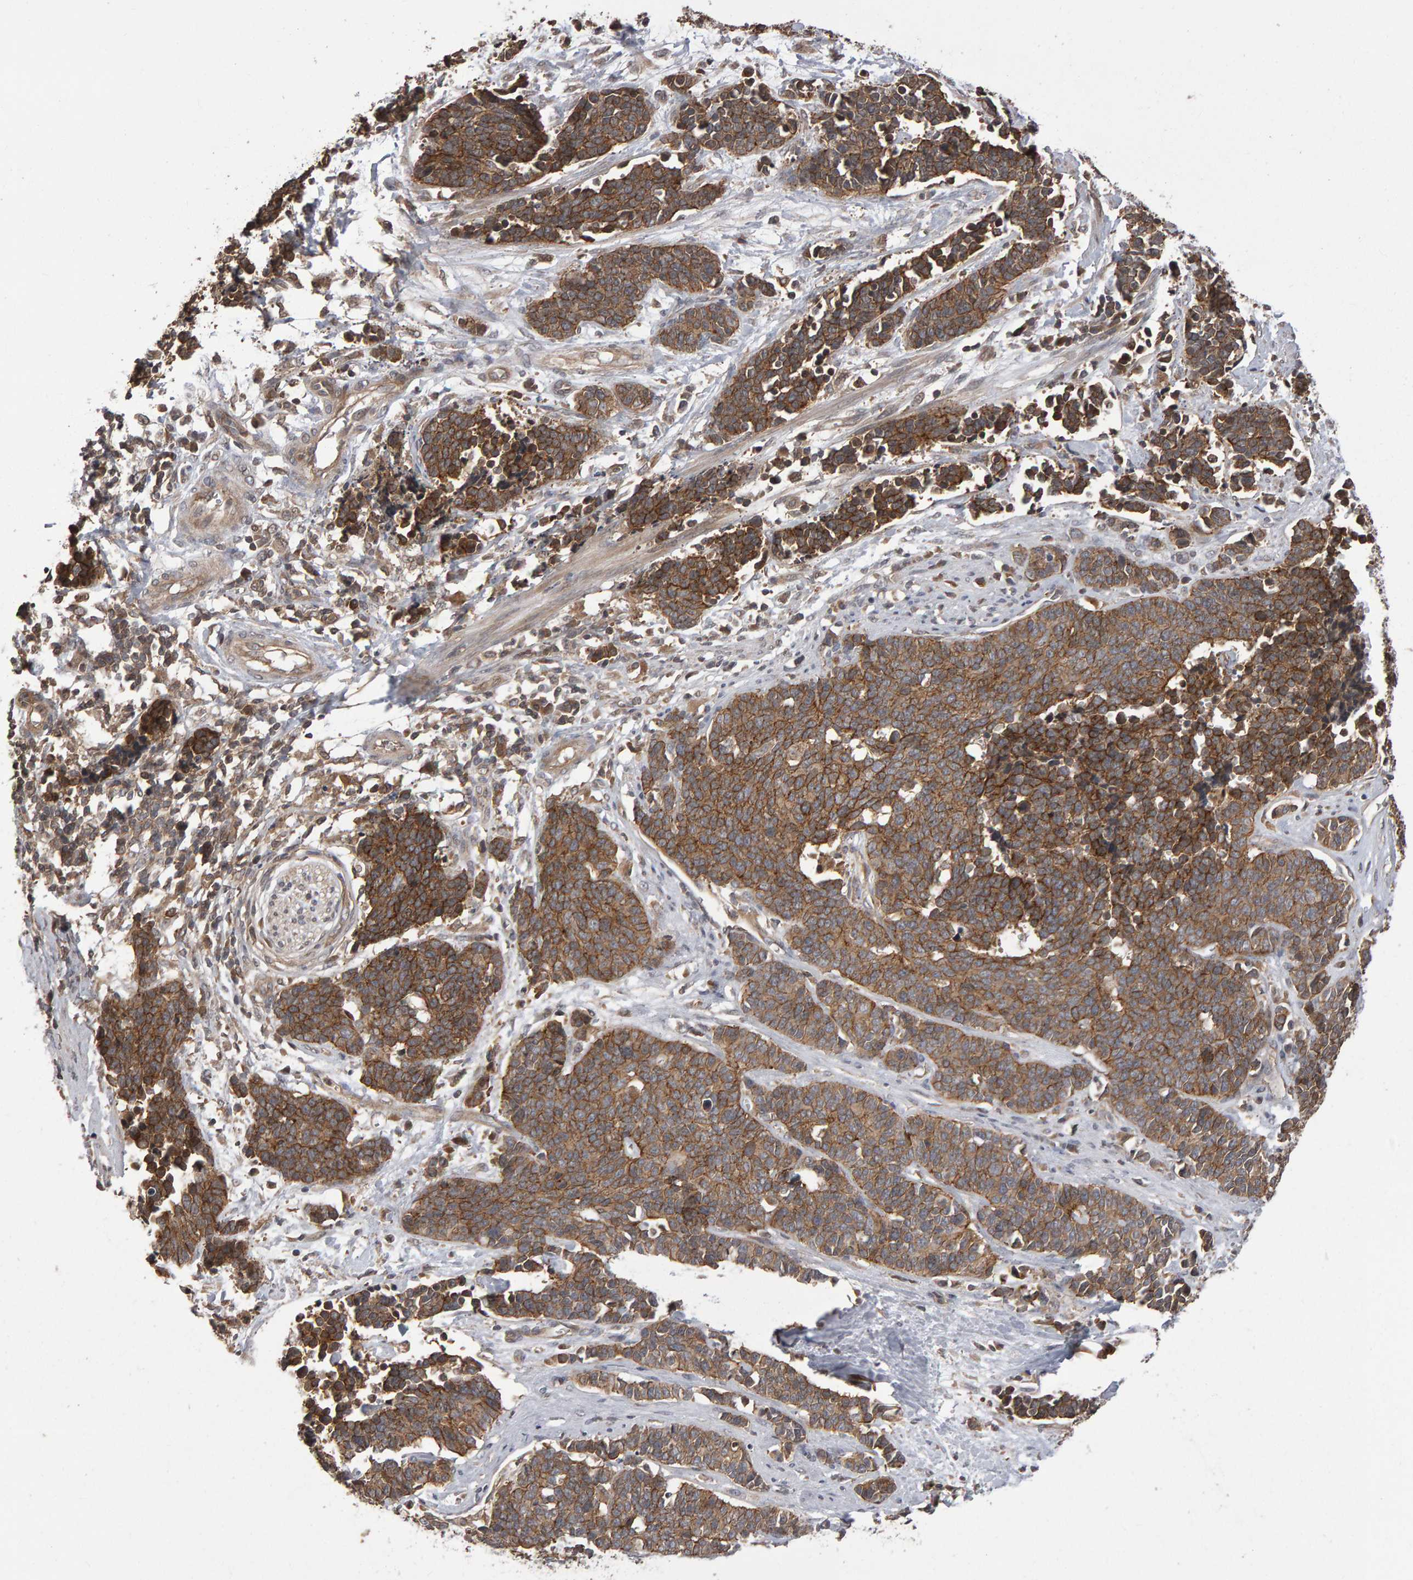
{"staining": {"intensity": "moderate", "quantity": ">75%", "location": "cytoplasmic/membranous"}, "tissue": "cervical cancer", "cell_type": "Tumor cells", "image_type": "cancer", "snomed": [{"axis": "morphology", "description": "Squamous cell carcinoma, NOS"}, {"axis": "topography", "description": "Cervix"}], "caption": "Protein expression analysis of human cervical cancer (squamous cell carcinoma) reveals moderate cytoplasmic/membranous expression in approximately >75% of tumor cells.", "gene": "SCRIB", "patient": {"sex": "female", "age": 35}}